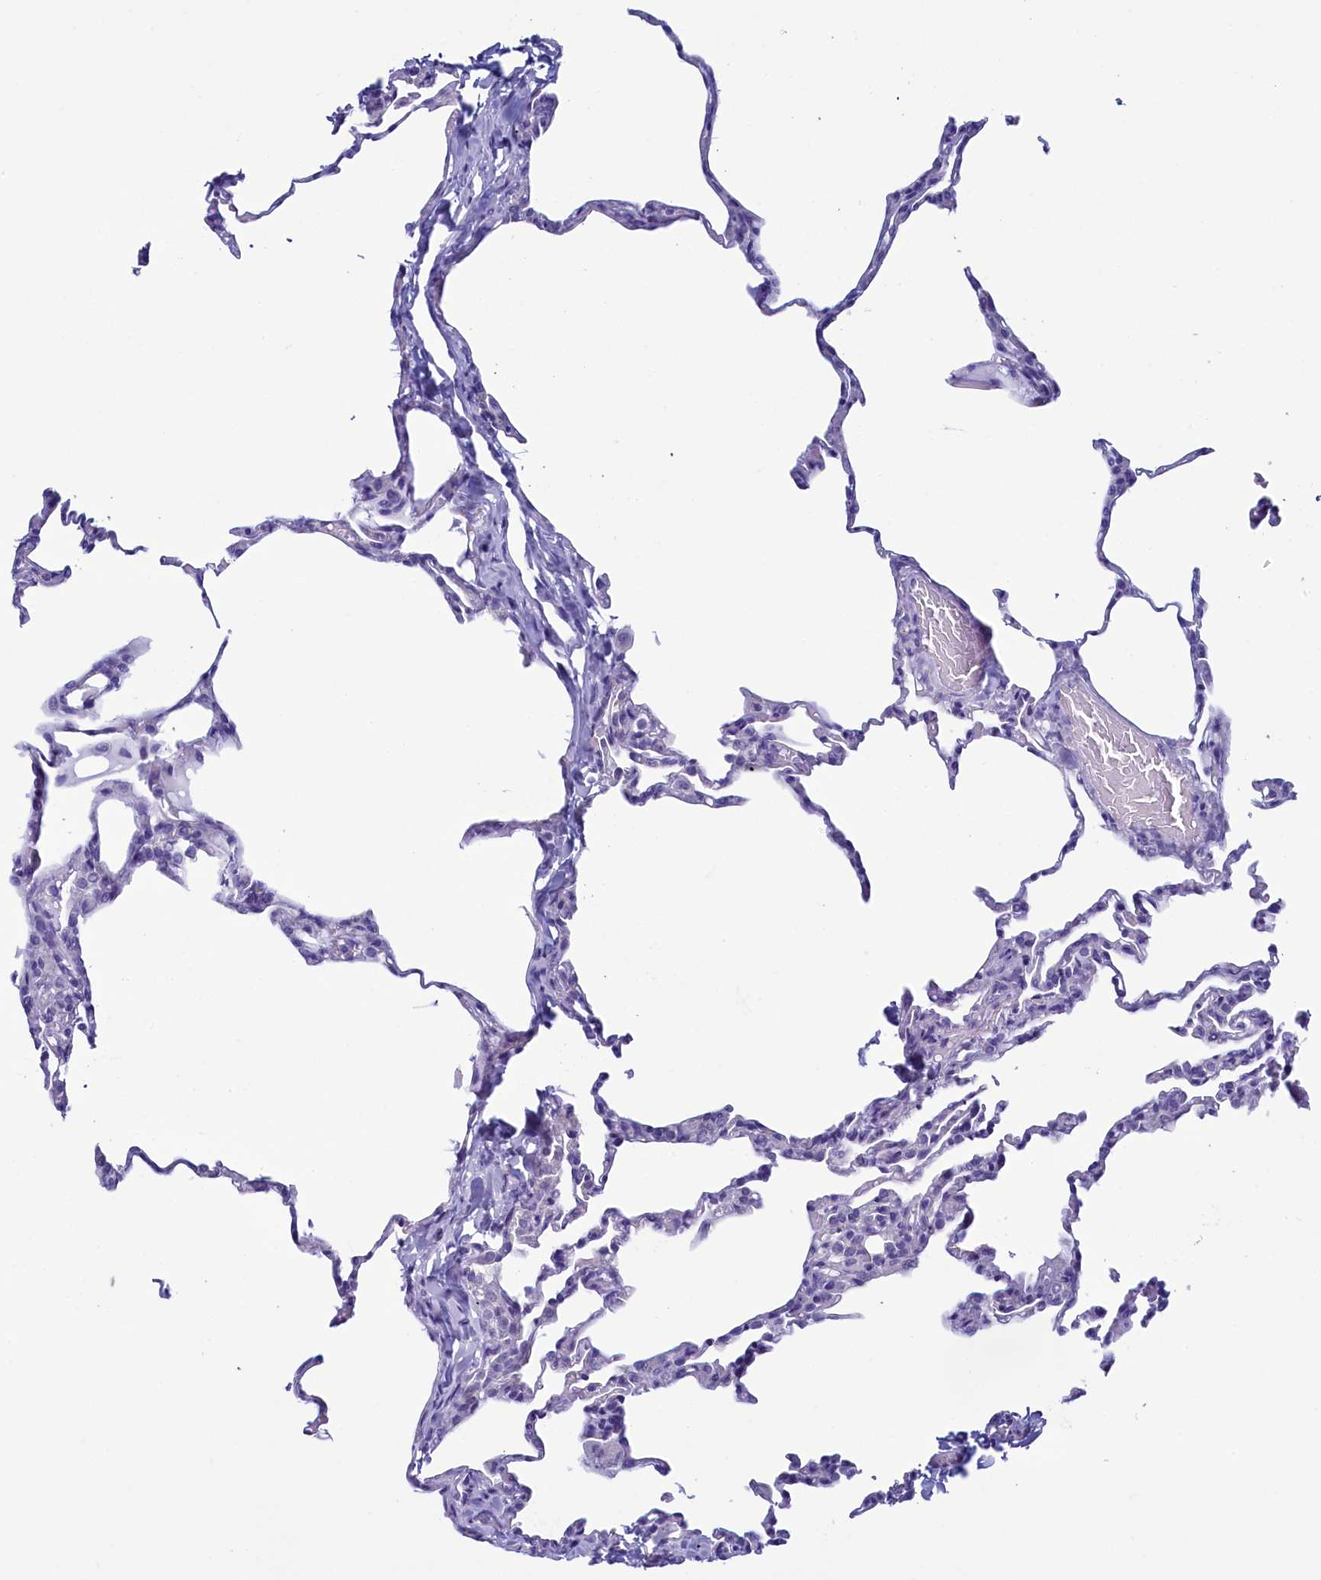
{"staining": {"intensity": "negative", "quantity": "none", "location": "none"}, "tissue": "lung", "cell_type": "Alveolar cells", "image_type": "normal", "snomed": [{"axis": "morphology", "description": "Normal tissue, NOS"}, {"axis": "topography", "description": "Lung"}], "caption": "The photomicrograph displays no significant positivity in alveolar cells of lung.", "gene": "SKA3", "patient": {"sex": "male", "age": 20}}